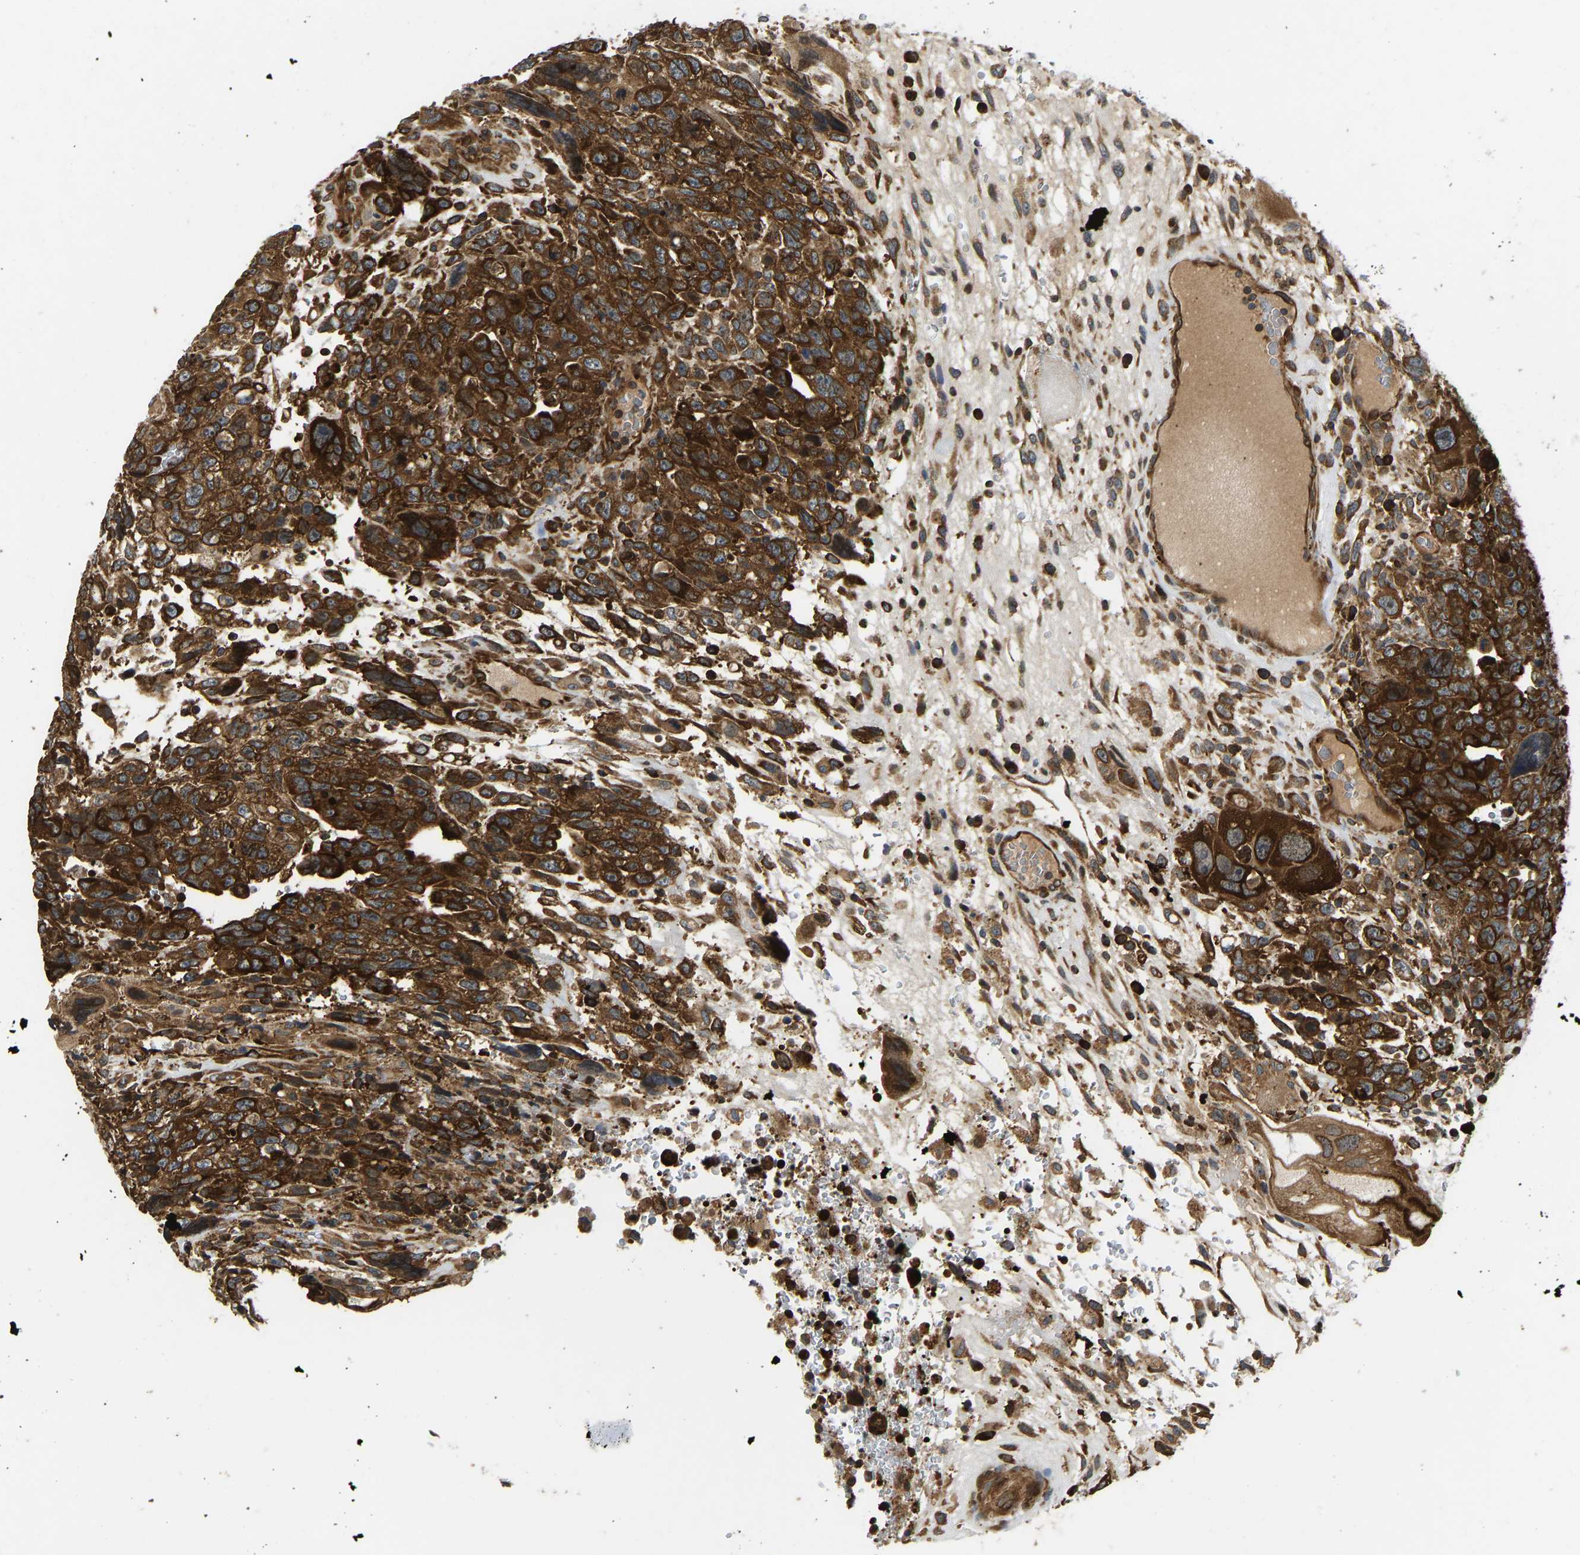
{"staining": {"intensity": "strong", "quantity": ">75%", "location": "cytoplasmic/membranous"}, "tissue": "testis cancer", "cell_type": "Tumor cells", "image_type": "cancer", "snomed": [{"axis": "morphology", "description": "Carcinoma, Embryonal, NOS"}, {"axis": "topography", "description": "Testis"}], "caption": "A high-resolution histopathology image shows immunohistochemistry staining of testis cancer (embryonal carcinoma), which displays strong cytoplasmic/membranous staining in approximately >75% of tumor cells.", "gene": "RASGRF2", "patient": {"sex": "male", "age": 28}}